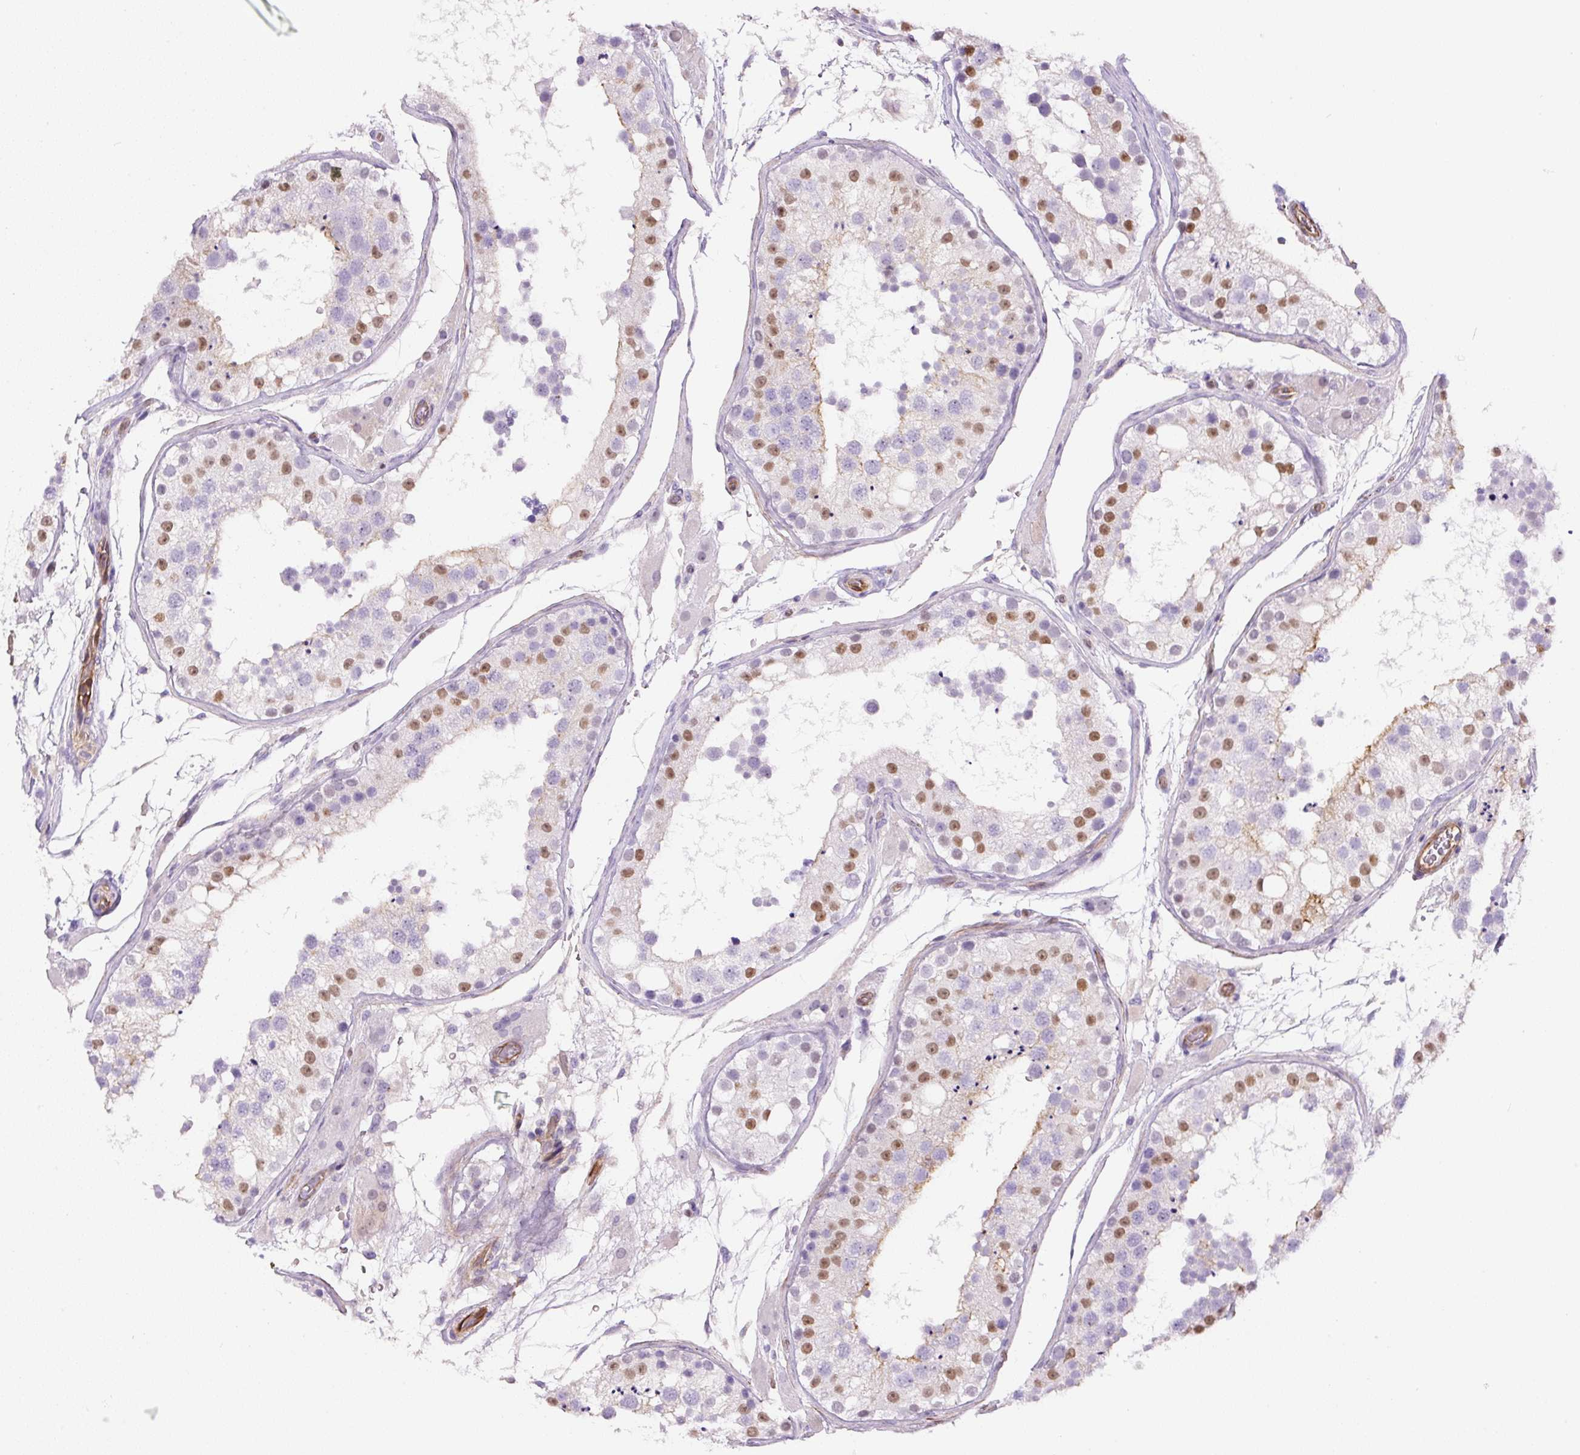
{"staining": {"intensity": "moderate", "quantity": "25%-75%", "location": "nuclear"}, "tissue": "testis", "cell_type": "Cells in seminiferous ducts", "image_type": "normal", "snomed": [{"axis": "morphology", "description": "Normal tissue, NOS"}, {"axis": "topography", "description": "Testis"}], "caption": "The immunohistochemical stain highlights moderate nuclear staining in cells in seminiferous ducts of unremarkable testis. (DAB (3,3'-diaminobenzidine) IHC, brown staining for protein, blue staining for nuclei).", "gene": "B3GALT5", "patient": {"sex": "male", "age": 26}}